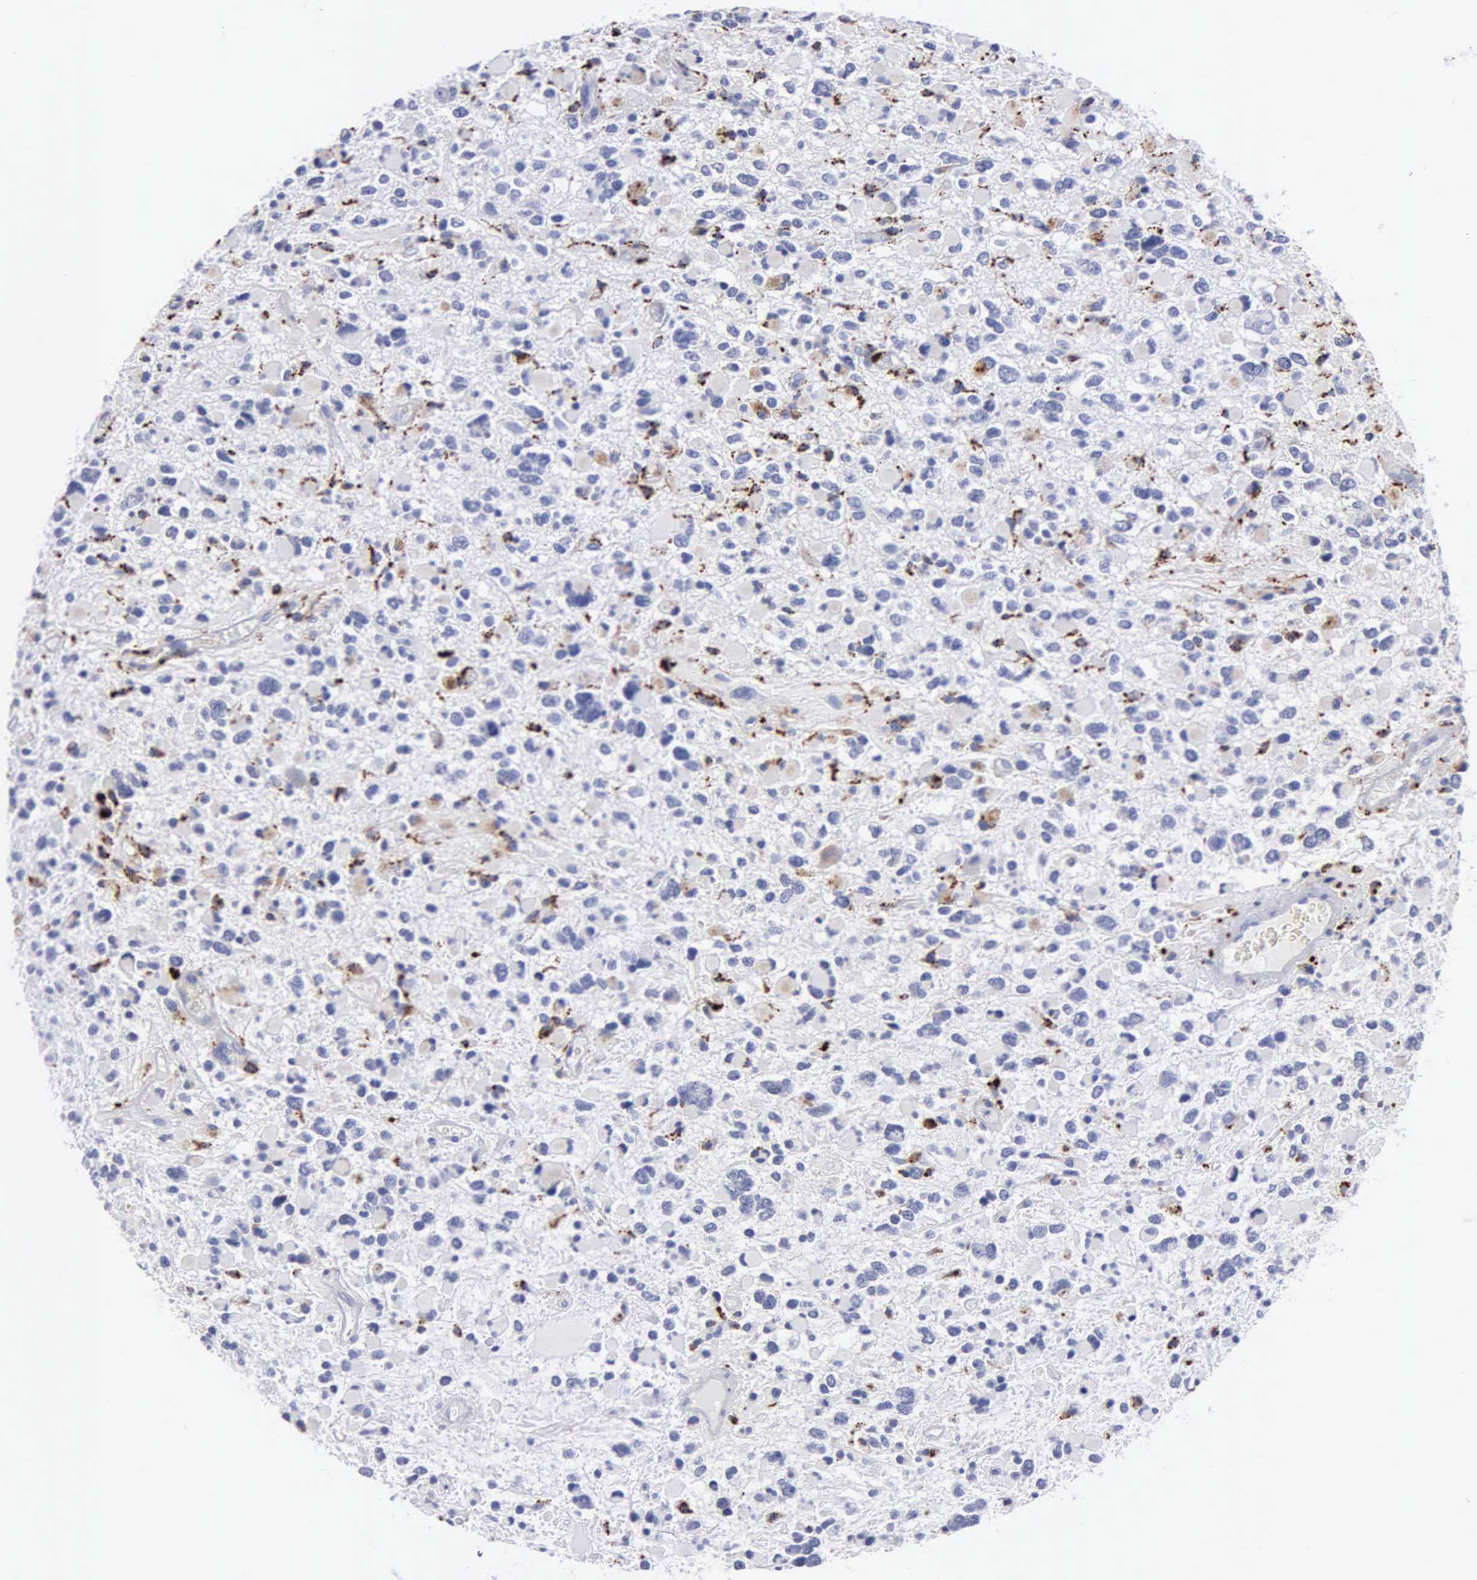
{"staining": {"intensity": "moderate", "quantity": "<25%", "location": "cytoplasmic/membranous"}, "tissue": "glioma", "cell_type": "Tumor cells", "image_type": "cancer", "snomed": [{"axis": "morphology", "description": "Glioma, malignant, High grade"}, {"axis": "topography", "description": "Brain"}], "caption": "Glioma stained with a brown dye reveals moderate cytoplasmic/membranous positive positivity in approximately <25% of tumor cells.", "gene": "CTSH", "patient": {"sex": "female", "age": 37}}